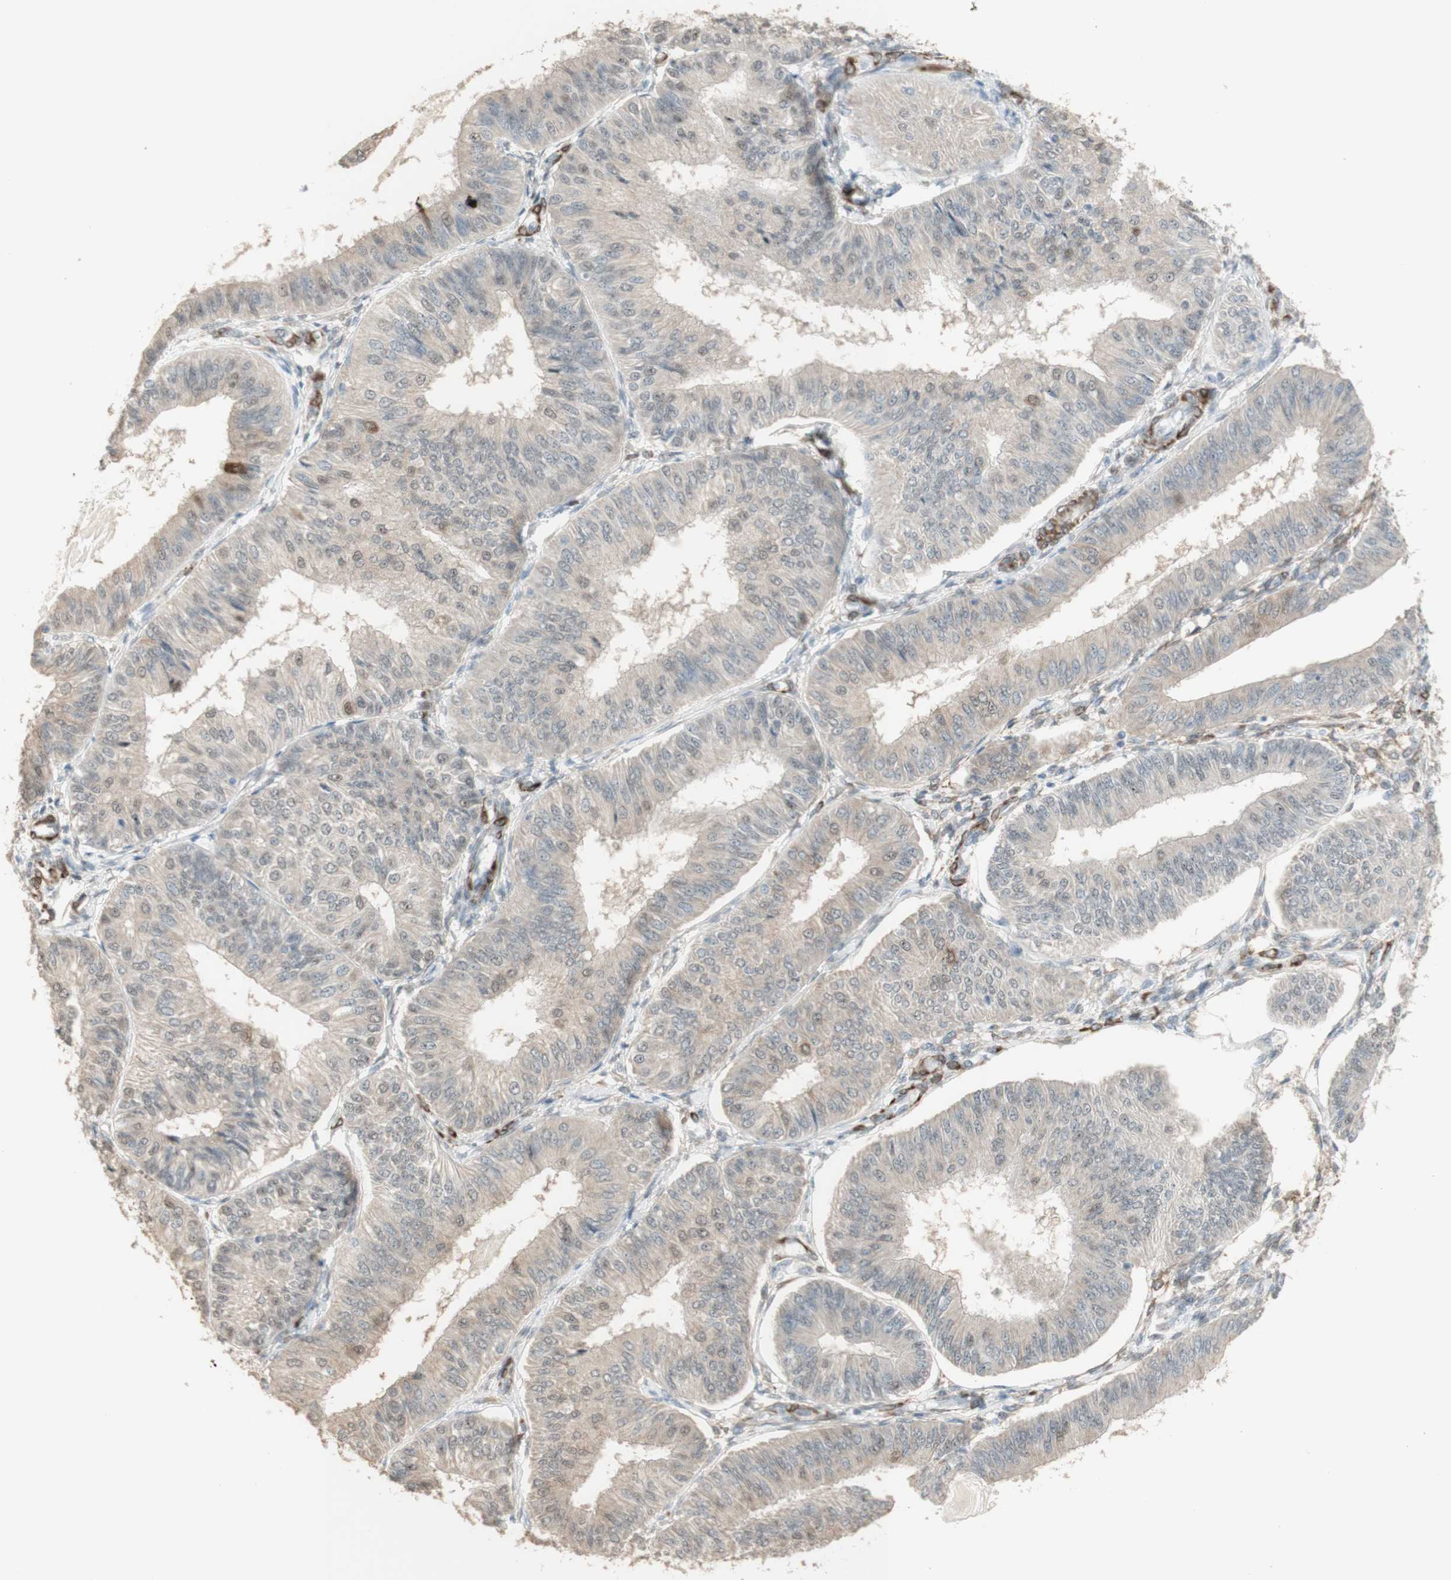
{"staining": {"intensity": "negative", "quantity": "none", "location": "none"}, "tissue": "endometrial cancer", "cell_type": "Tumor cells", "image_type": "cancer", "snomed": [{"axis": "morphology", "description": "Adenocarcinoma, NOS"}, {"axis": "topography", "description": "Endometrium"}], "caption": "Micrograph shows no protein staining in tumor cells of endometrial adenocarcinoma tissue. (Stains: DAB (3,3'-diaminobenzidine) IHC with hematoxylin counter stain, Microscopy: brightfield microscopy at high magnification).", "gene": "MUC3A", "patient": {"sex": "female", "age": 58}}